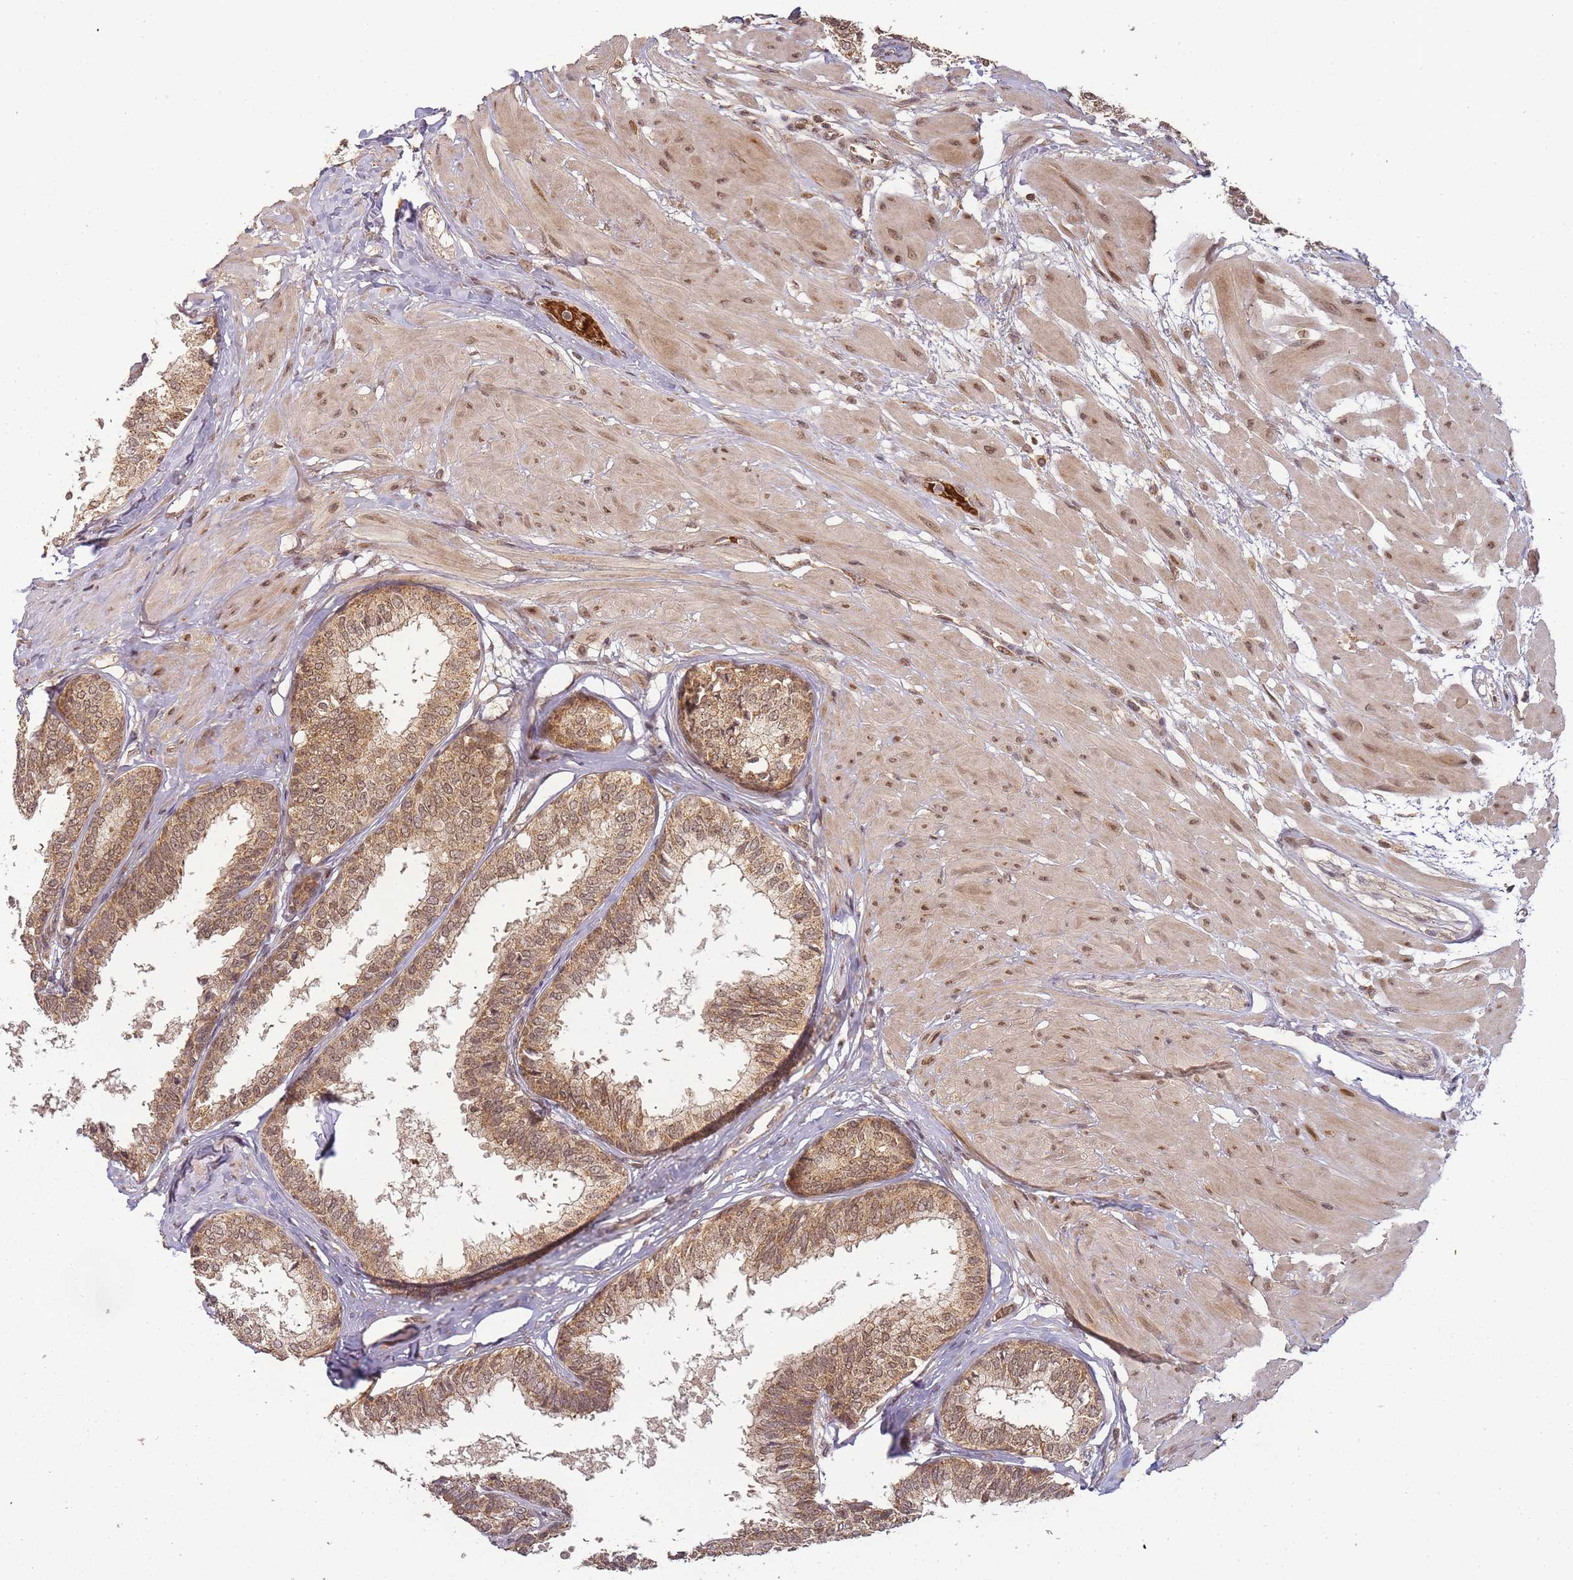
{"staining": {"intensity": "moderate", "quantity": ">75%", "location": "cytoplasmic/membranous,nuclear"}, "tissue": "prostate", "cell_type": "Glandular cells", "image_type": "normal", "snomed": [{"axis": "morphology", "description": "Normal tissue, NOS"}, {"axis": "topography", "description": "Prostate"}], "caption": "IHC (DAB (3,3'-diaminobenzidine)) staining of normal prostate shows moderate cytoplasmic/membranous,nuclear protein staining in approximately >75% of glandular cells.", "gene": "ZNF497", "patient": {"sex": "male", "age": 48}}